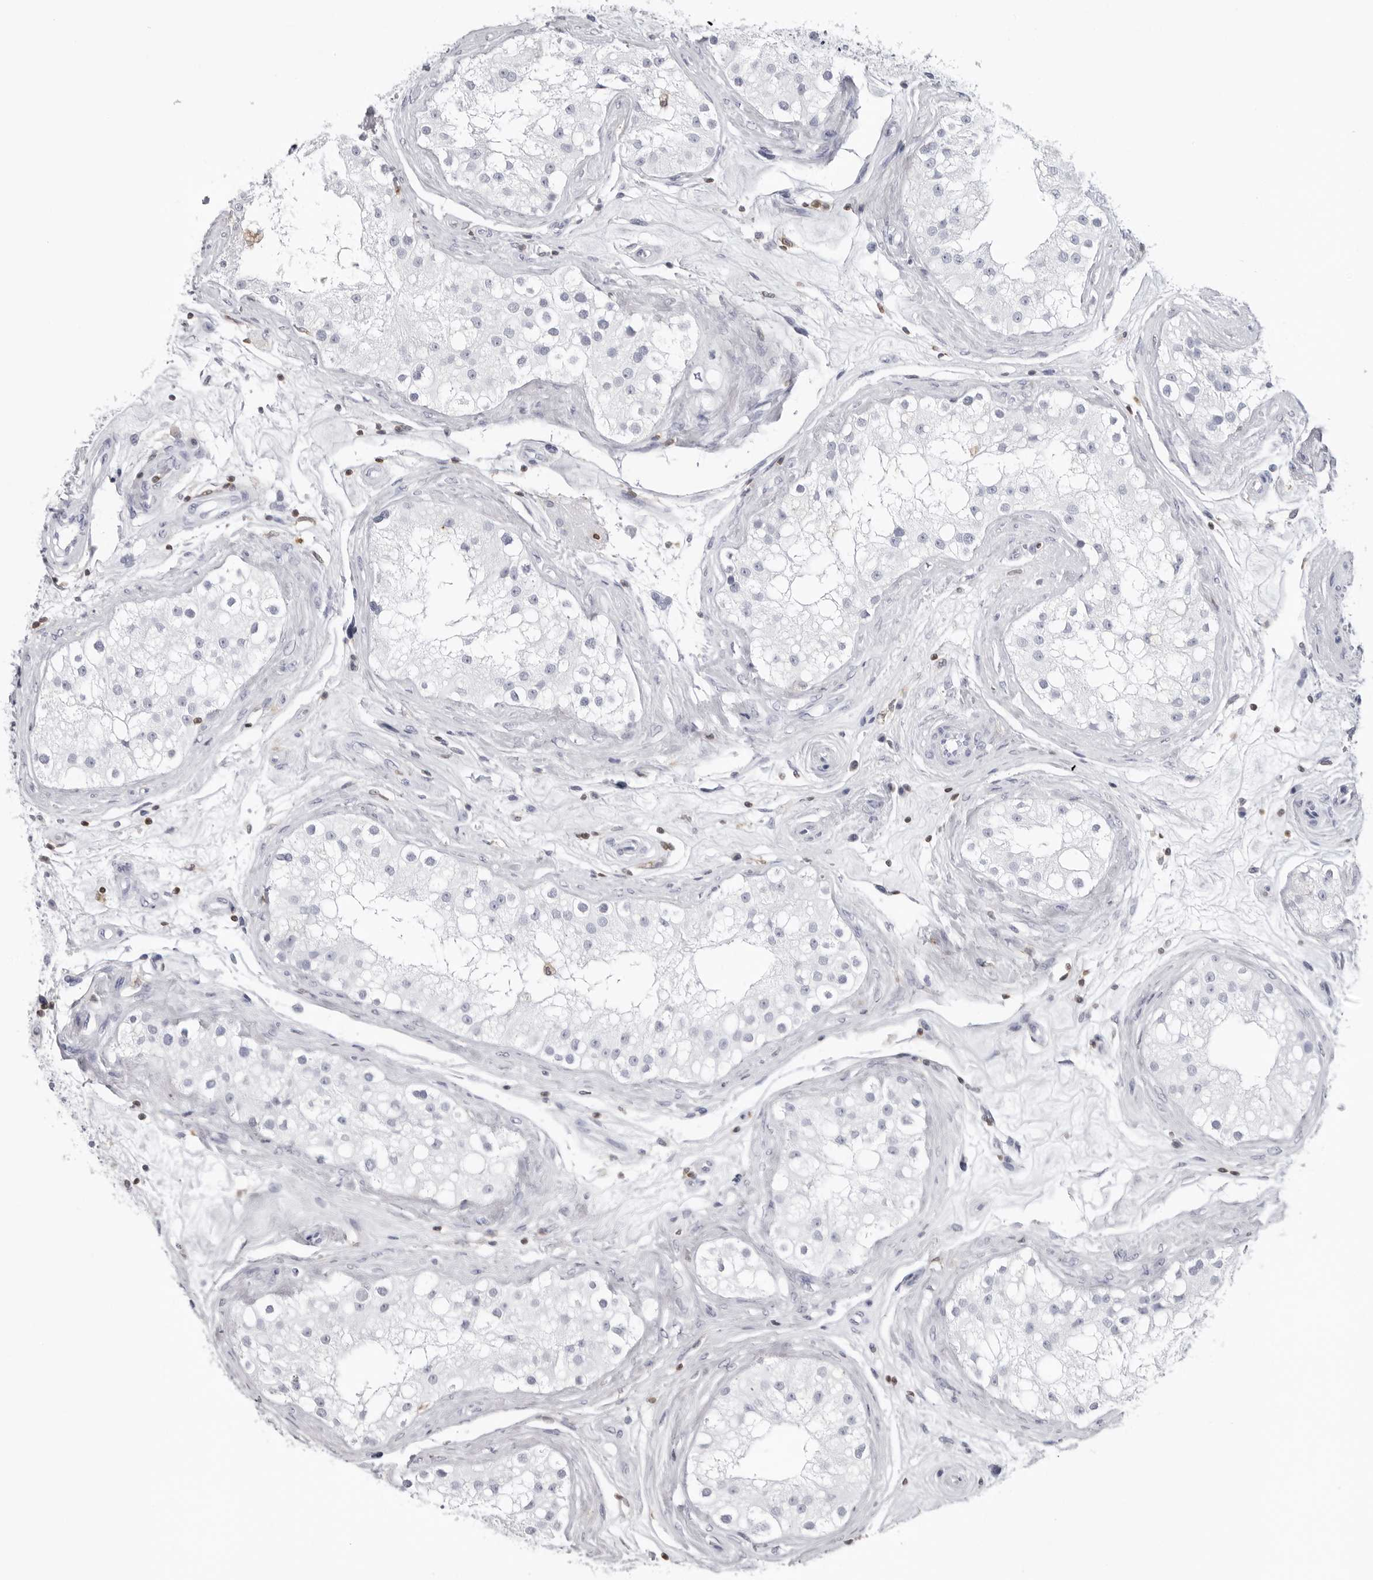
{"staining": {"intensity": "negative", "quantity": "none", "location": "none"}, "tissue": "testis", "cell_type": "Cells in seminiferous ducts", "image_type": "normal", "snomed": [{"axis": "morphology", "description": "Normal tissue, NOS"}, {"axis": "topography", "description": "Testis"}], "caption": "There is no significant staining in cells in seminiferous ducts of testis. (Brightfield microscopy of DAB (3,3'-diaminobenzidine) immunohistochemistry at high magnification).", "gene": "FMNL1", "patient": {"sex": "male", "age": 84}}